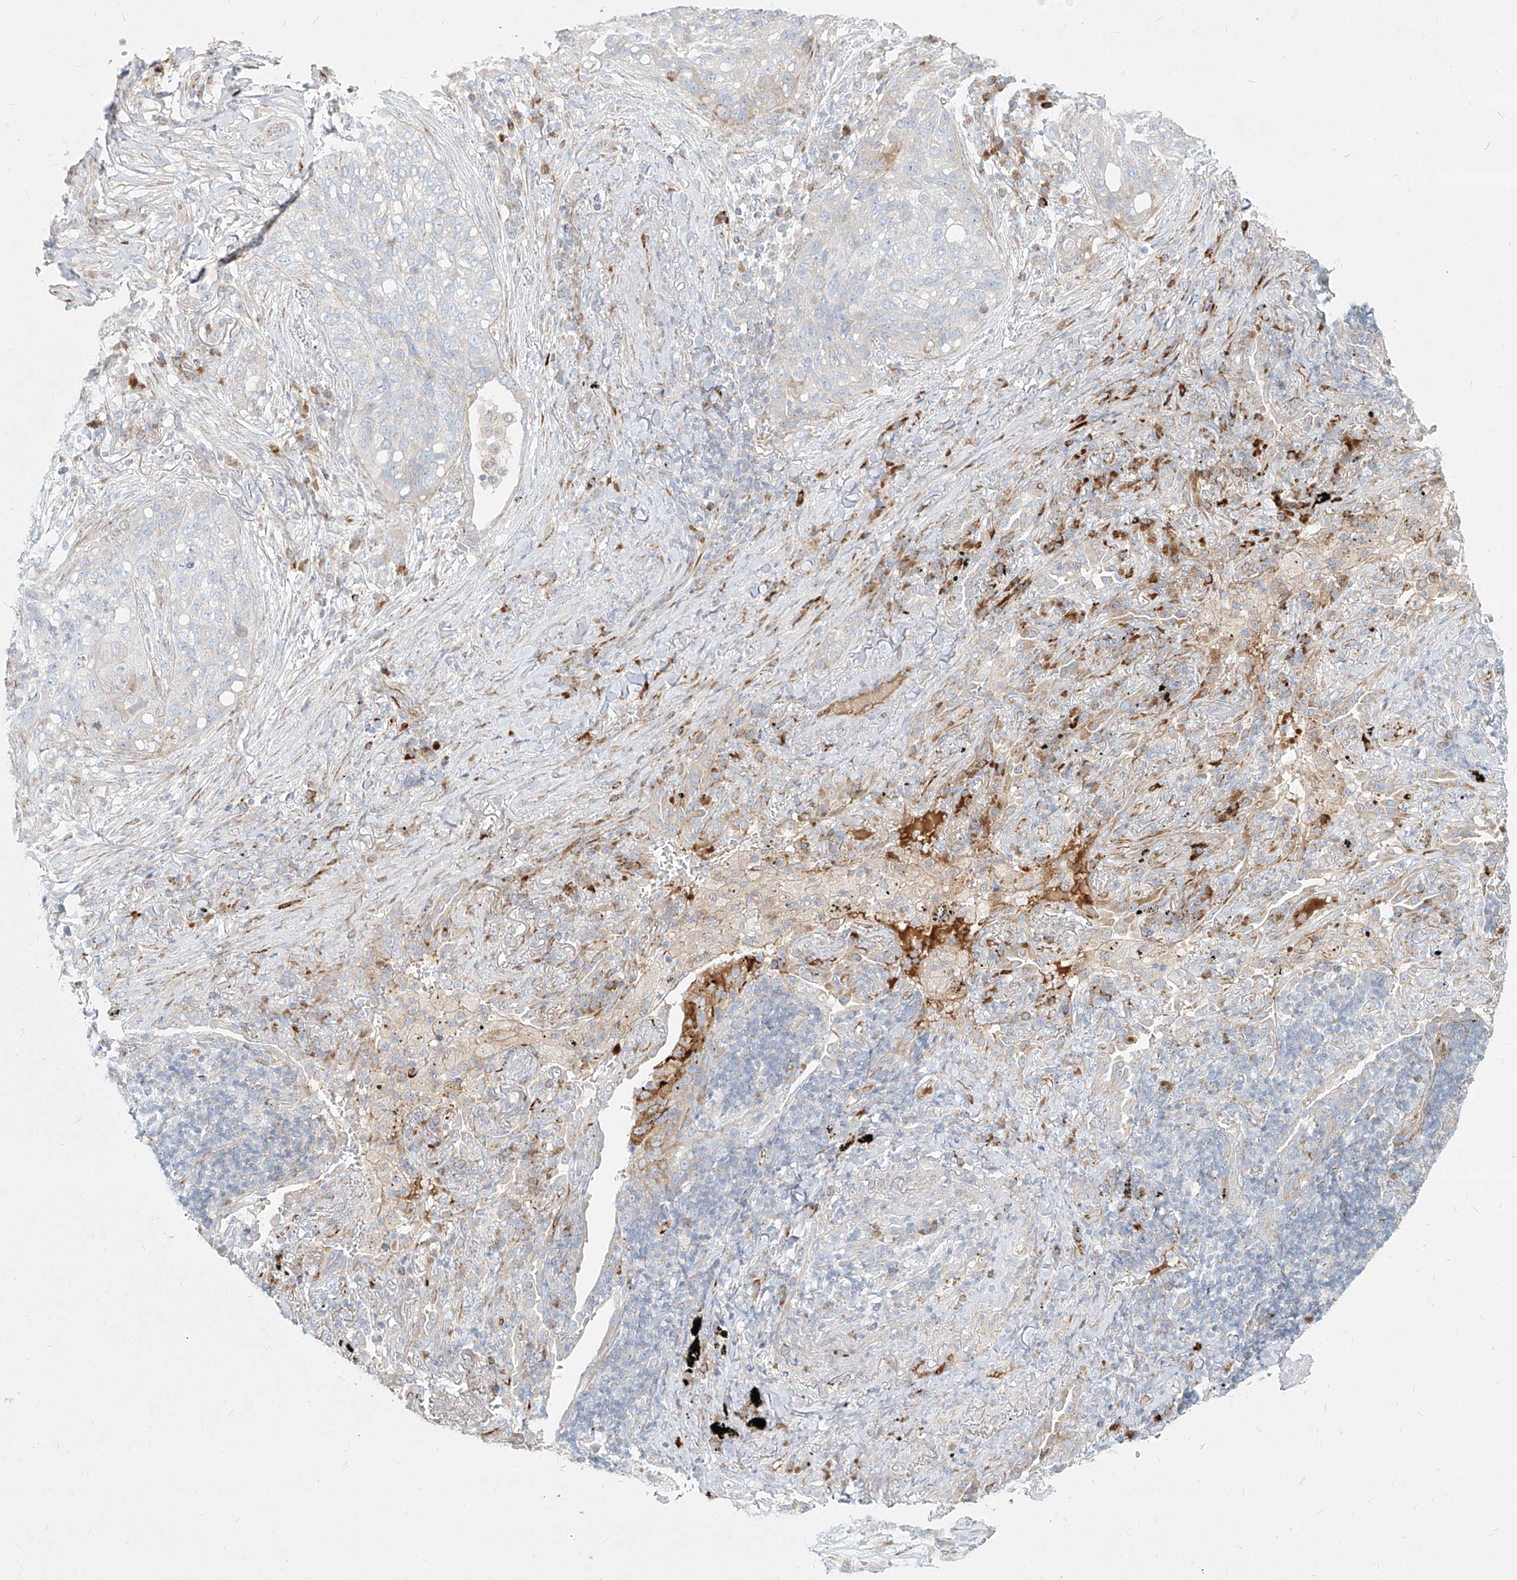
{"staining": {"intensity": "negative", "quantity": "none", "location": "none"}, "tissue": "lung cancer", "cell_type": "Tumor cells", "image_type": "cancer", "snomed": [{"axis": "morphology", "description": "Squamous cell carcinoma, NOS"}, {"axis": "topography", "description": "Lung"}], "caption": "DAB (3,3'-diaminobenzidine) immunohistochemical staining of human lung squamous cell carcinoma exhibits no significant staining in tumor cells.", "gene": "MTX2", "patient": {"sex": "female", "age": 63}}